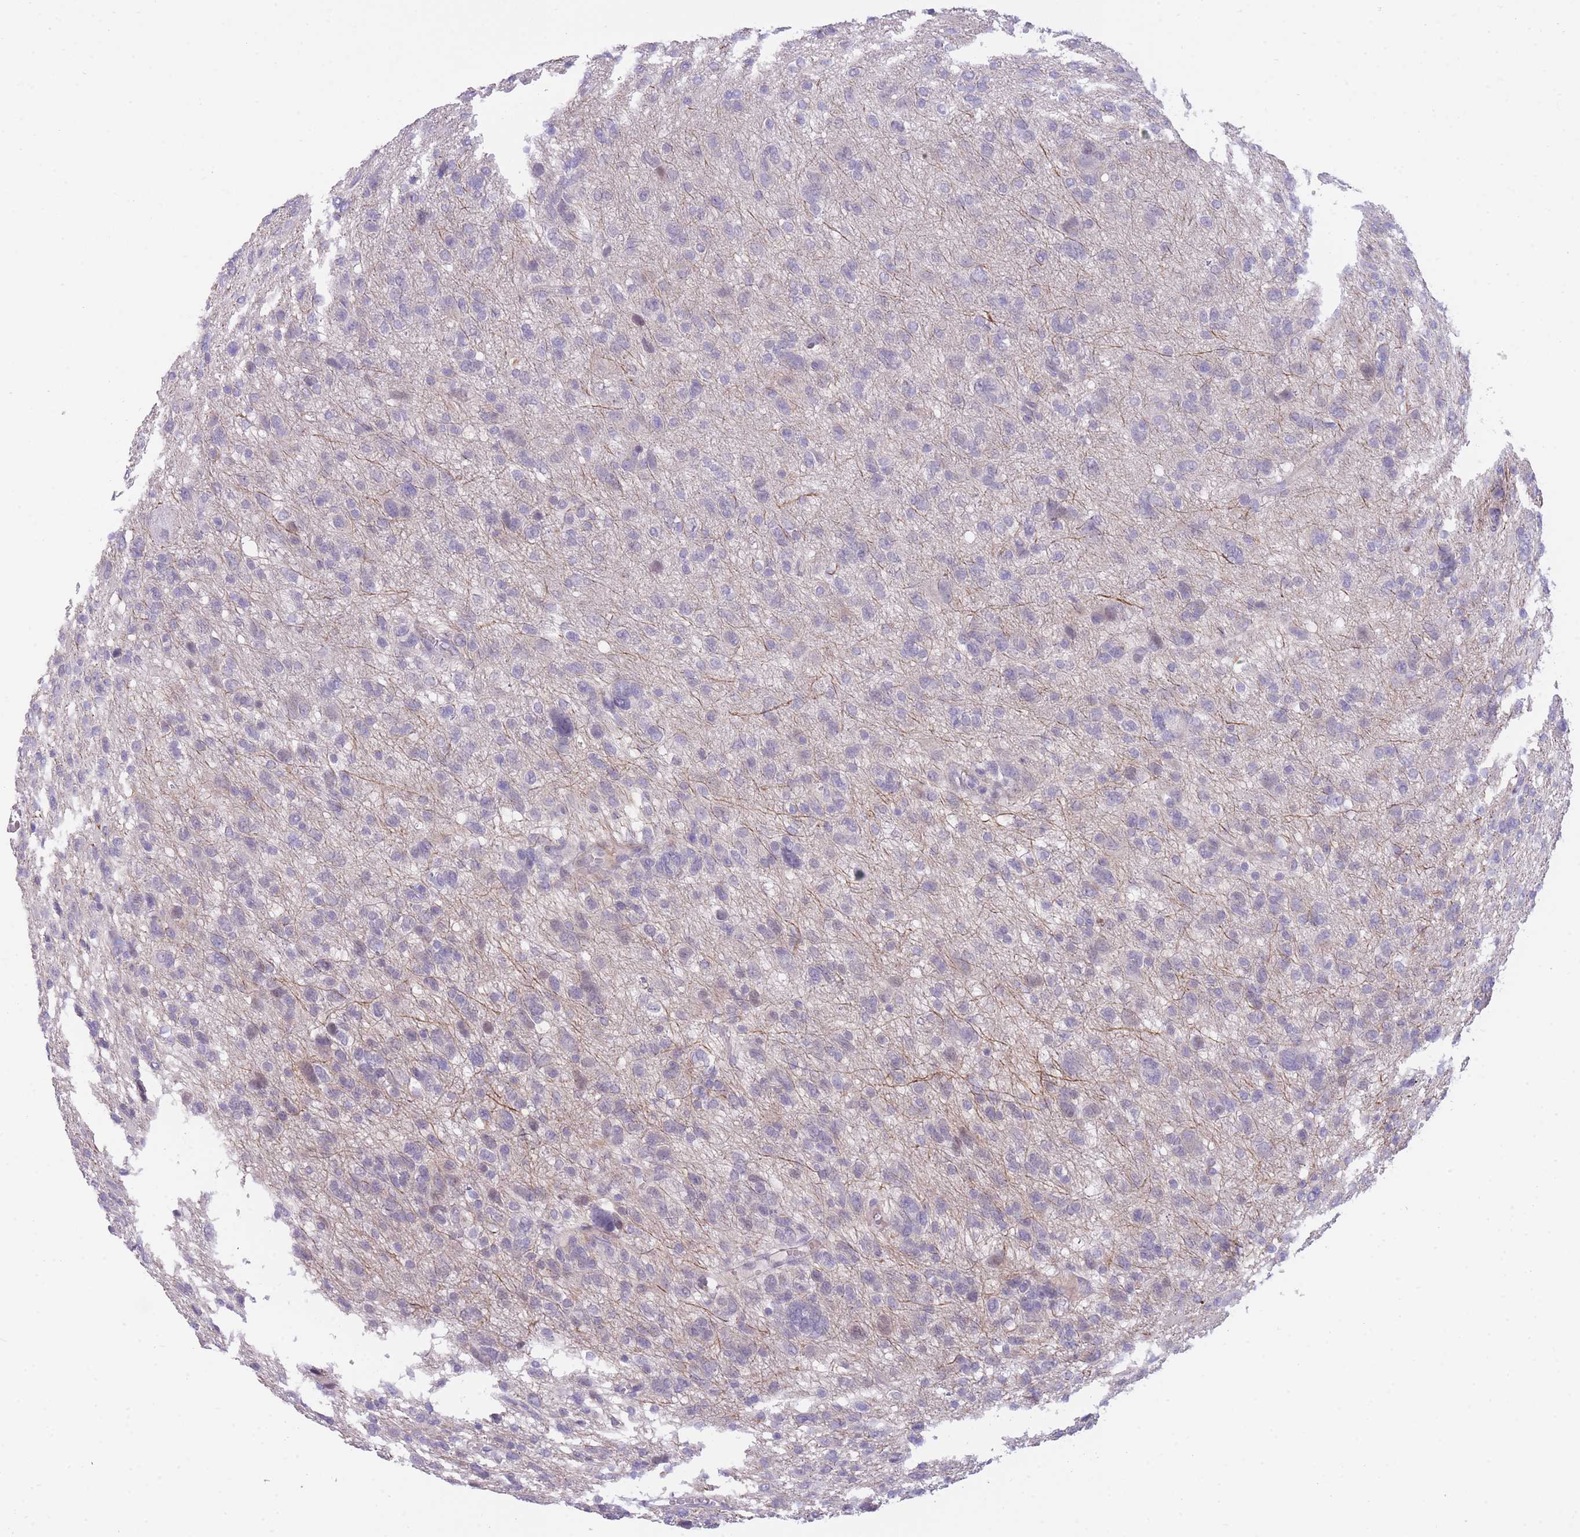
{"staining": {"intensity": "weak", "quantity": "<25%", "location": "nuclear"}, "tissue": "glioma", "cell_type": "Tumor cells", "image_type": "cancer", "snomed": [{"axis": "morphology", "description": "Glioma, malignant, High grade"}, {"axis": "topography", "description": "Brain"}], "caption": "This is a image of IHC staining of glioma, which shows no positivity in tumor cells. The staining was performed using DAB to visualize the protein expression in brown, while the nuclei were stained in blue with hematoxylin (Magnification: 20x).", "gene": "PRR23B", "patient": {"sex": "female", "age": 59}}